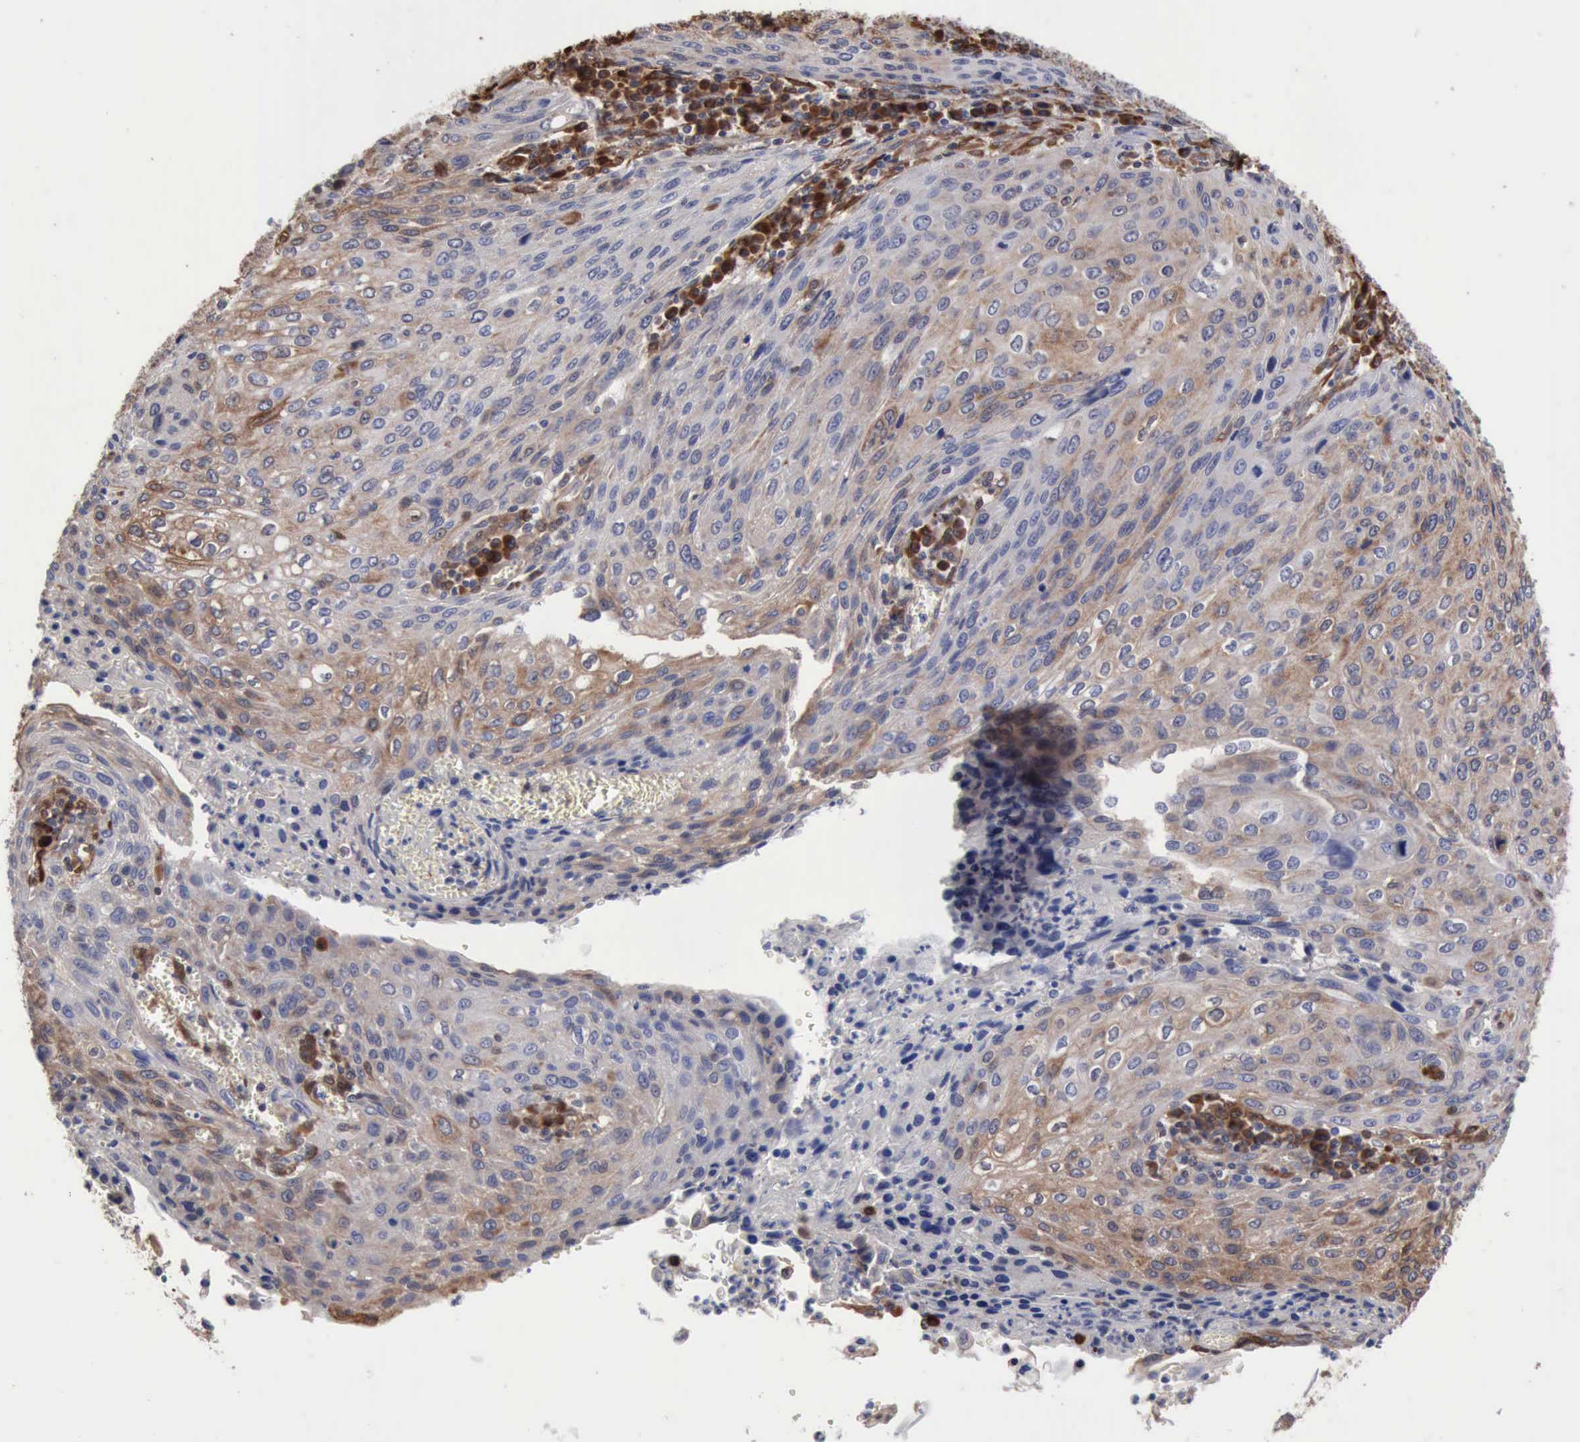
{"staining": {"intensity": "moderate", "quantity": "25%-75%", "location": "cytoplasmic/membranous"}, "tissue": "cervical cancer", "cell_type": "Tumor cells", "image_type": "cancer", "snomed": [{"axis": "morphology", "description": "Squamous cell carcinoma, NOS"}, {"axis": "topography", "description": "Cervix"}], "caption": "Brown immunohistochemical staining in squamous cell carcinoma (cervical) displays moderate cytoplasmic/membranous positivity in about 25%-75% of tumor cells.", "gene": "APOL2", "patient": {"sex": "female", "age": 32}}